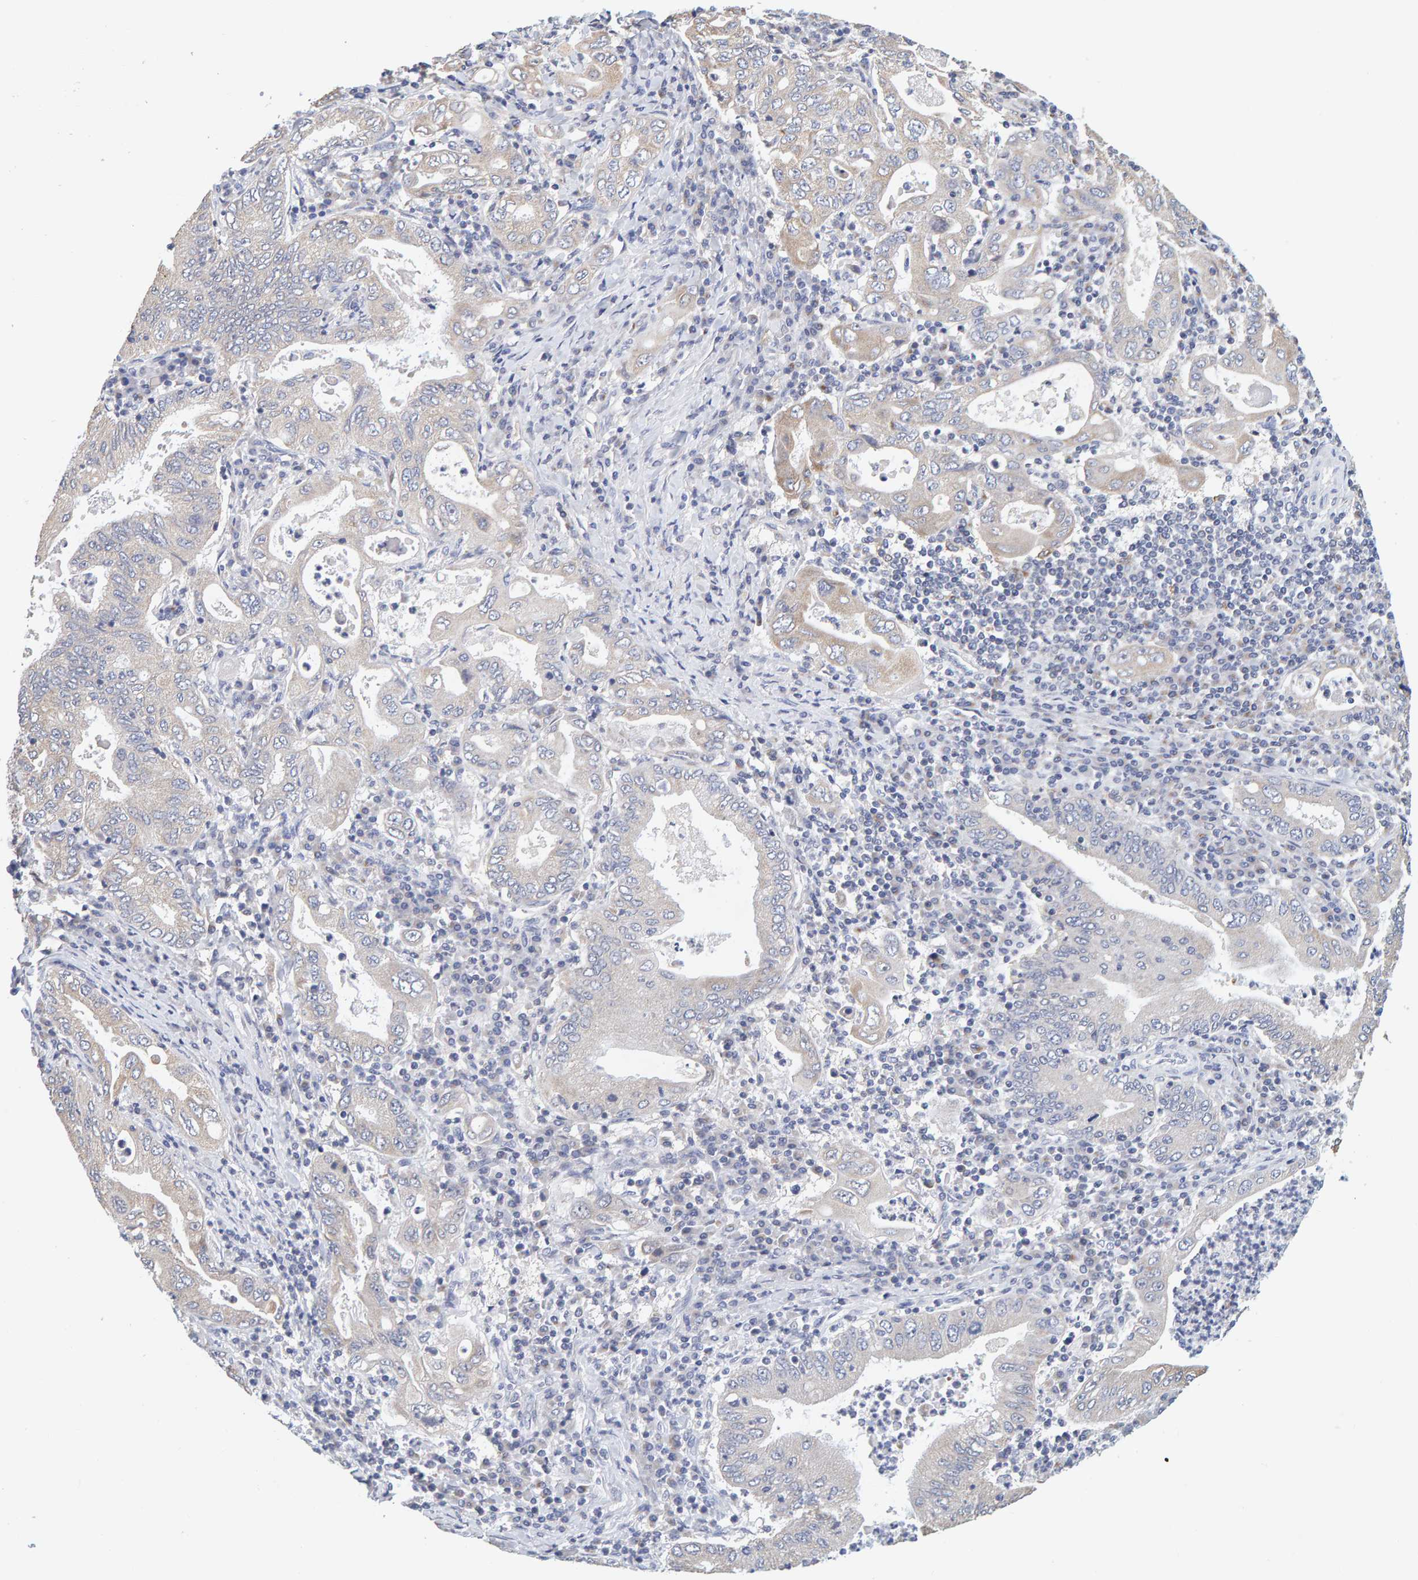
{"staining": {"intensity": "weak", "quantity": "<25%", "location": "cytoplasmic/membranous"}, "tissue": "stomach cancer", "cell_type": "Tumor cells", "image_type": "cancer", "snomed": [{"axis": "morphology", "description": "Normal tissue, NOS"}, {"axis": "morphology", "description": "Adenocarcinoma, NOS"}, {"axis": "topography", "description": "Esophagus"}, {"axis": "topography", "description": "Stomach, upper"}, {"axis": "topography", "description": "Peripheral nerve tissue"}], "caption": "Immunohistochemical staining of human adenocarcinoma (stomach) exhibits no significant staining in tumor cells.", "gene": "SGPL1", "patient": {"sex": "male", "age": 62}}